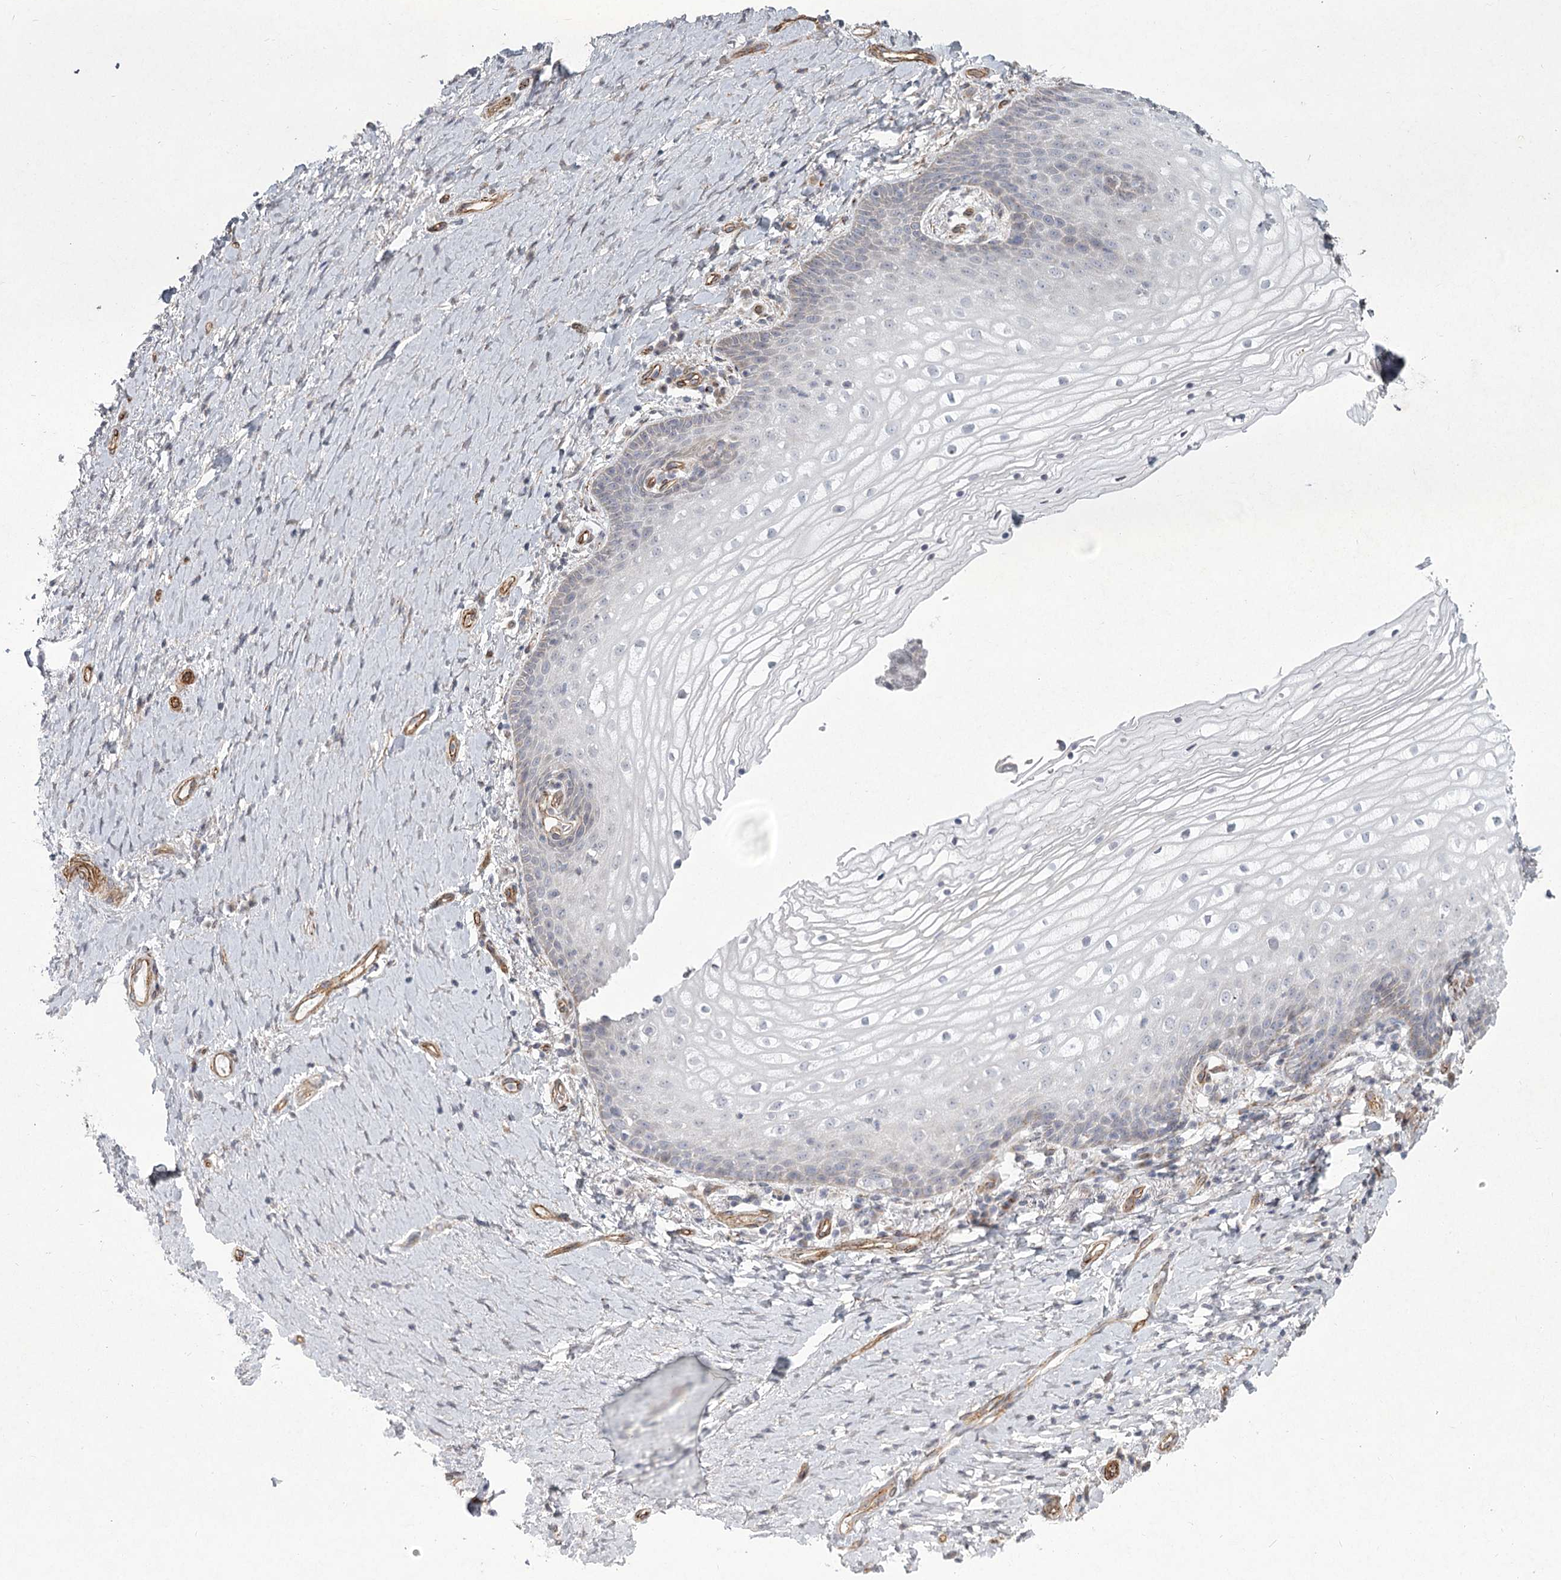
{"staining": {"intensity": "weak", "quantity": "<25%", "location": "cytoplasmic/membranous"}, "tissue": "vagina", "cell_type": "Squamous epithelial cells", "image_type": "normal", "snomed": [{"axis": "morphology", "description": "Normal tissue, NOS"}, {"axis": "topography", "description": "Vagina"}], "caption": "IHC histopathology image of normal vagina: human vagina stained with DAB (3,3'-diaminobenzidine) reveals no significant protein expression in squamous epithelial cells.", "gene": "MEPE", "patient": {"sex": "female", "age": 60}}